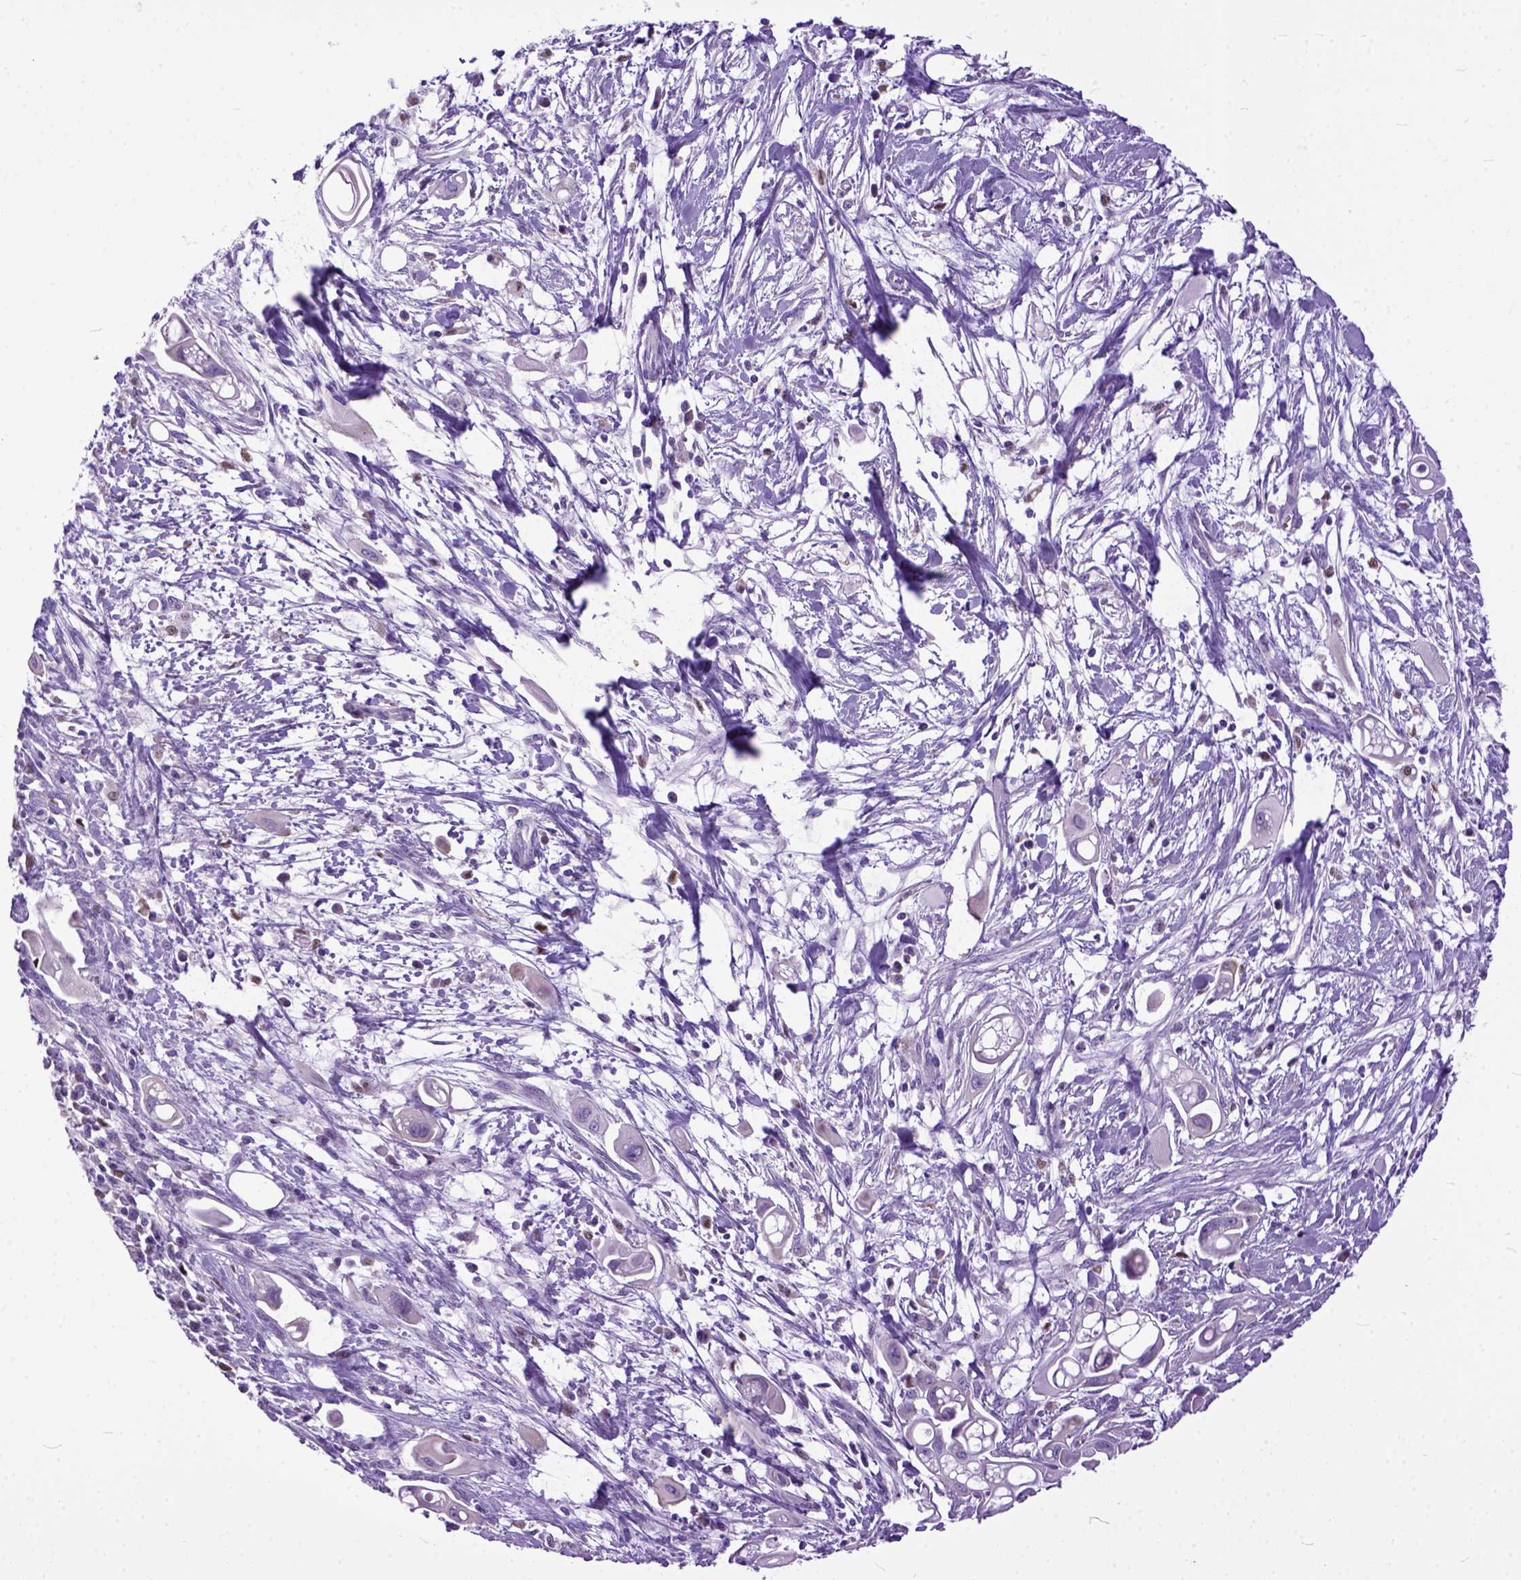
{"staining": {"intensity": "negative", "quantity": "none", "location": "none"}, "tissue": "pancreatic cancer", "cell_type": "Tumor cells", "image_type": "cancer", "snomed": [{"axis": "morphology", "description": "Adenocarcinoma, NOS"}, {"axis": "topography", "description": "Pancreas"}], "caption": "Immunohistochemistry (IHC) of human pancreatic cancer (adenocarcinoma) reveals no positivity in tumor cells.", "gene": "CRB1", "patient": {"sex": "male", "age": 50}}